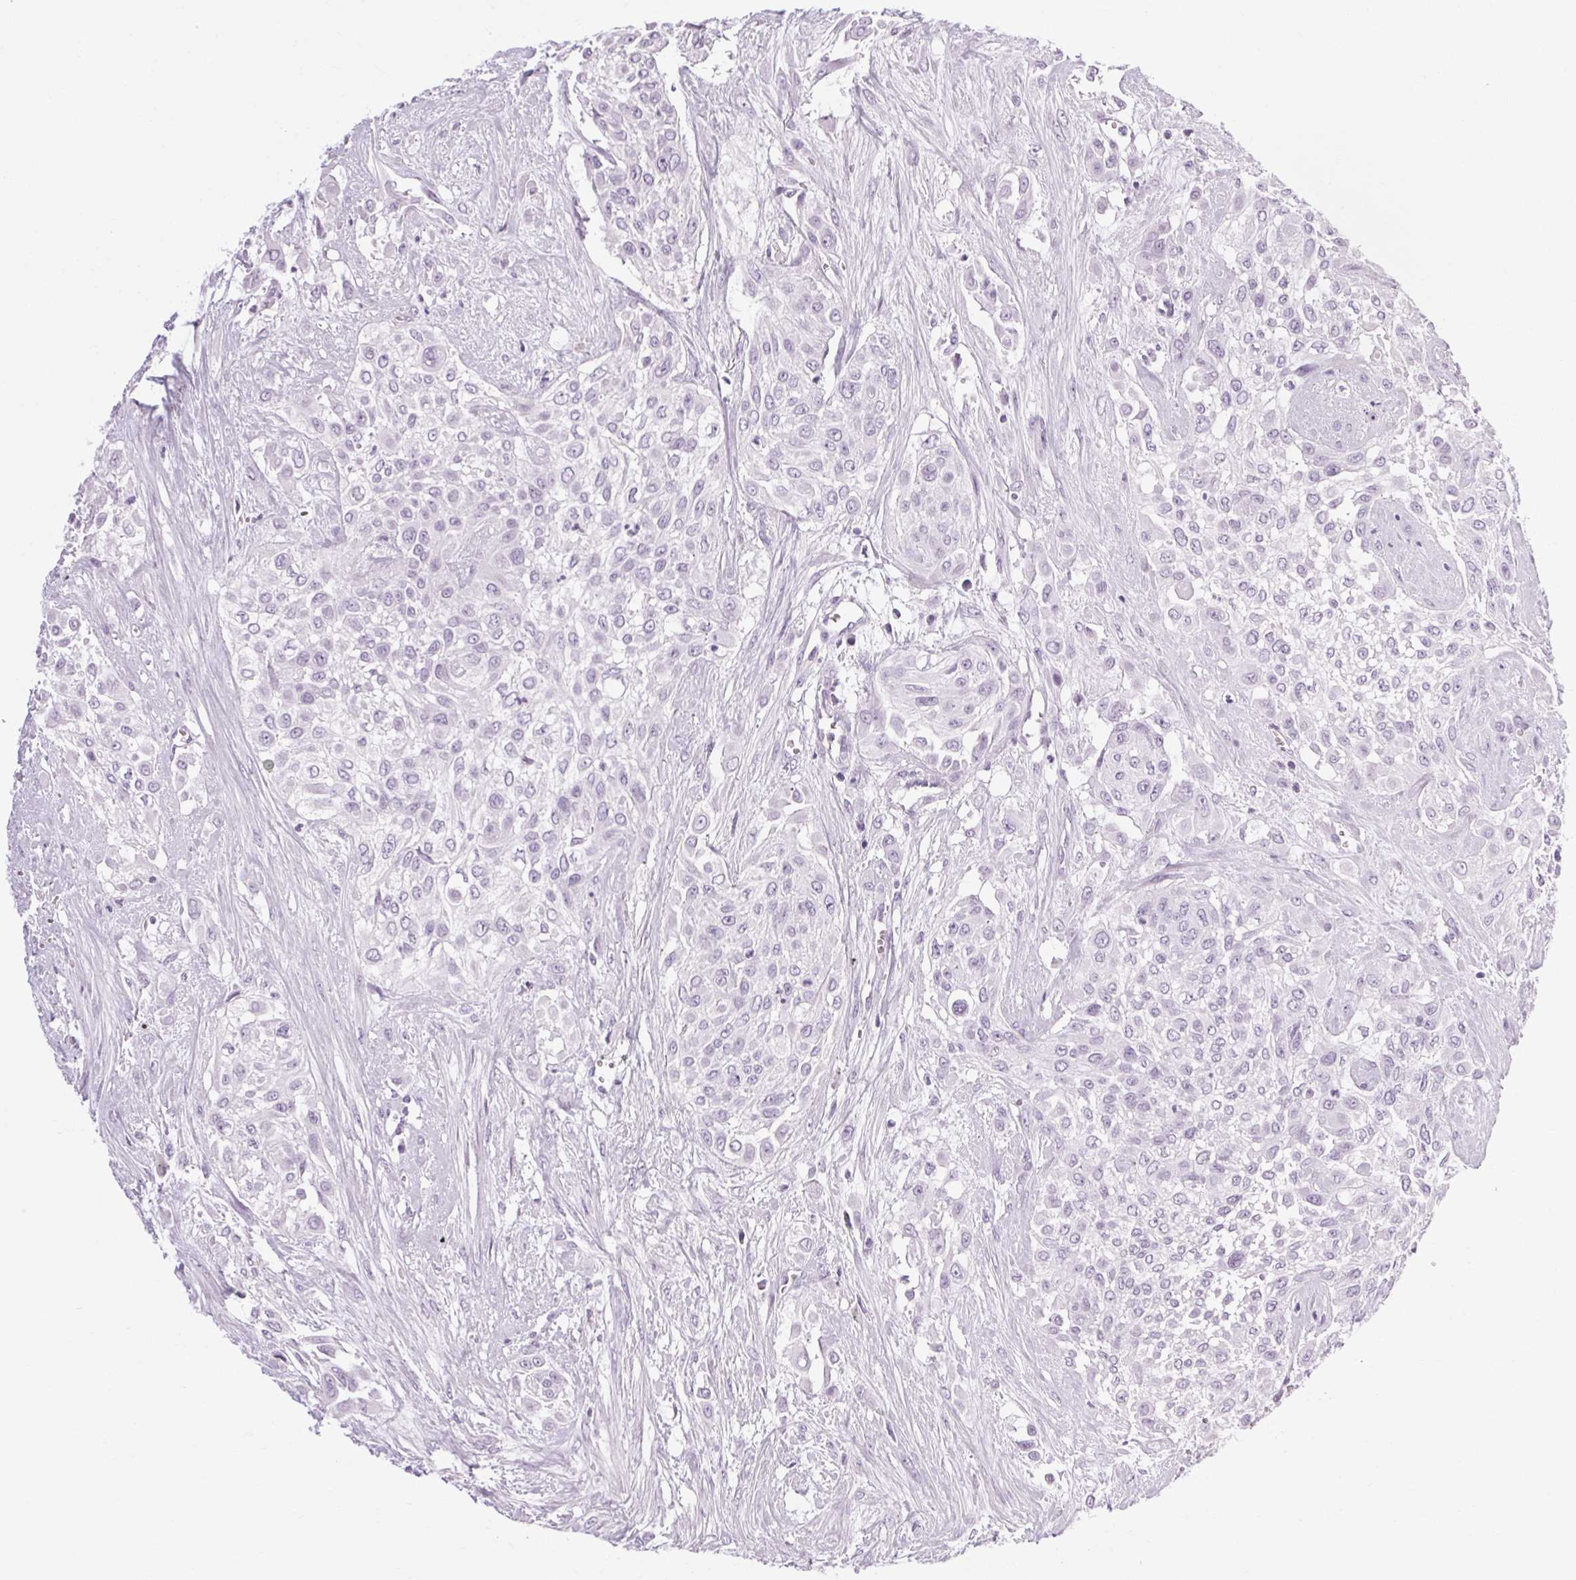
{"staining": {"intensity": "negative", "quantity": "none", "location": "none"}, "tissue": "urothelial cancer", "cell_type": "Tumor cells", "image_type": "cancer", "snomed": [{"axis": "morphology", "description": "Urothelial carcinoma, High grade"}, {"axis": "topography", "description": "Urinary bladder"}], "caption": "This image is of urothelial cancer stained with IHC to label a protein in brown with the nuclei are counter-stained blue. There is no staining in tumor cells.", "gene": "POMC", "patient": {"sex": "male", "age": 57}}